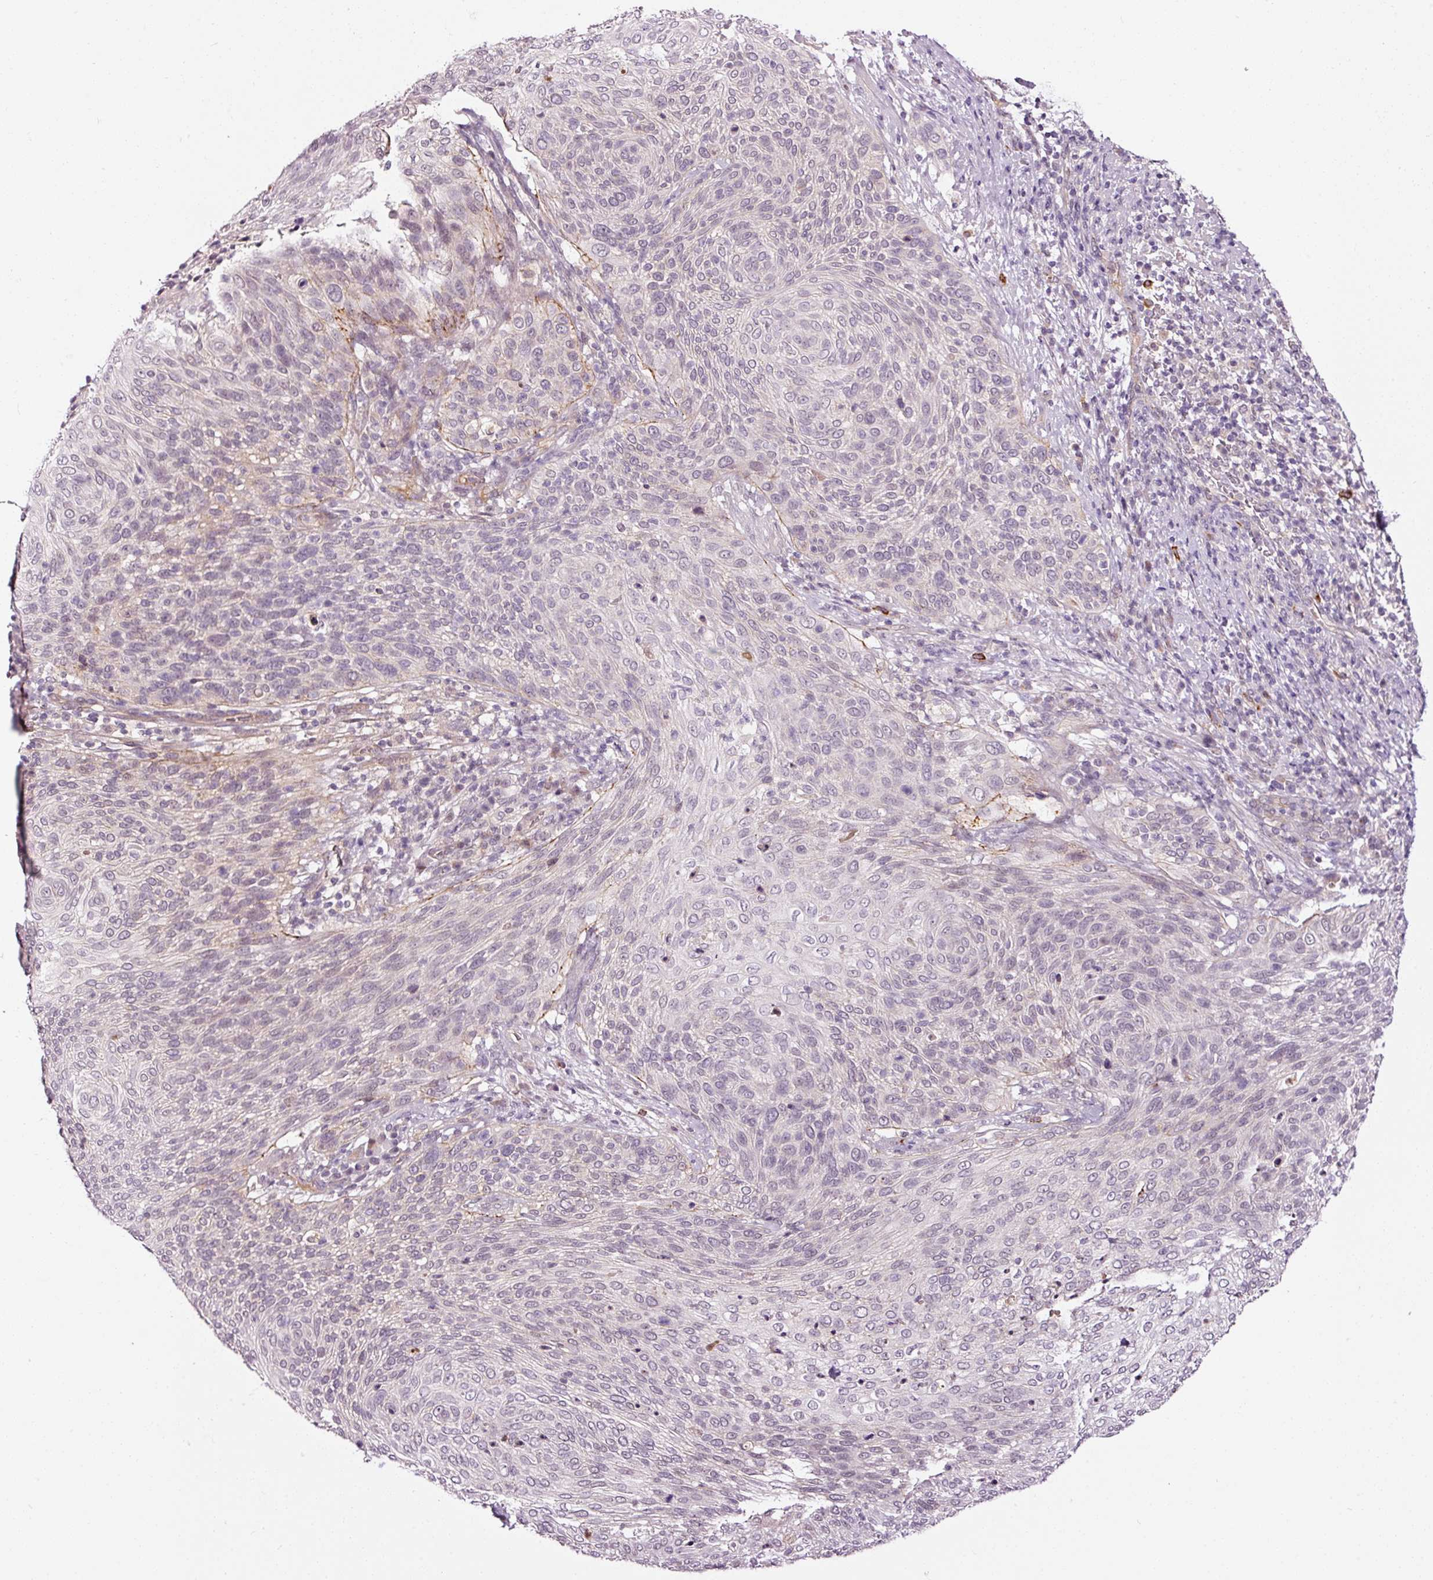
{"staining": {"intensity": "negative", "quantity": "none", "location": "none"}, "tissue": "cervical cancer", "cell_type": "Tumor cells", "image_type": "cancer", "snomed": [{"axis": "morphology", "description": "Squamous cell carcinoma, NOS"}, {"axis": "topography", "description": "Cervix"}], "caption": "An IHC histopathology image of squamous cell carcinoma (cervical) is shown. There is no staining in tumor cells of squamous cell carcinoma (cervical). (Immunohistochemistry (ihc), brightfield microscopy, high magnification).", "gene": "ABCB4", "patient": {"sex": "female", "age": 31}}